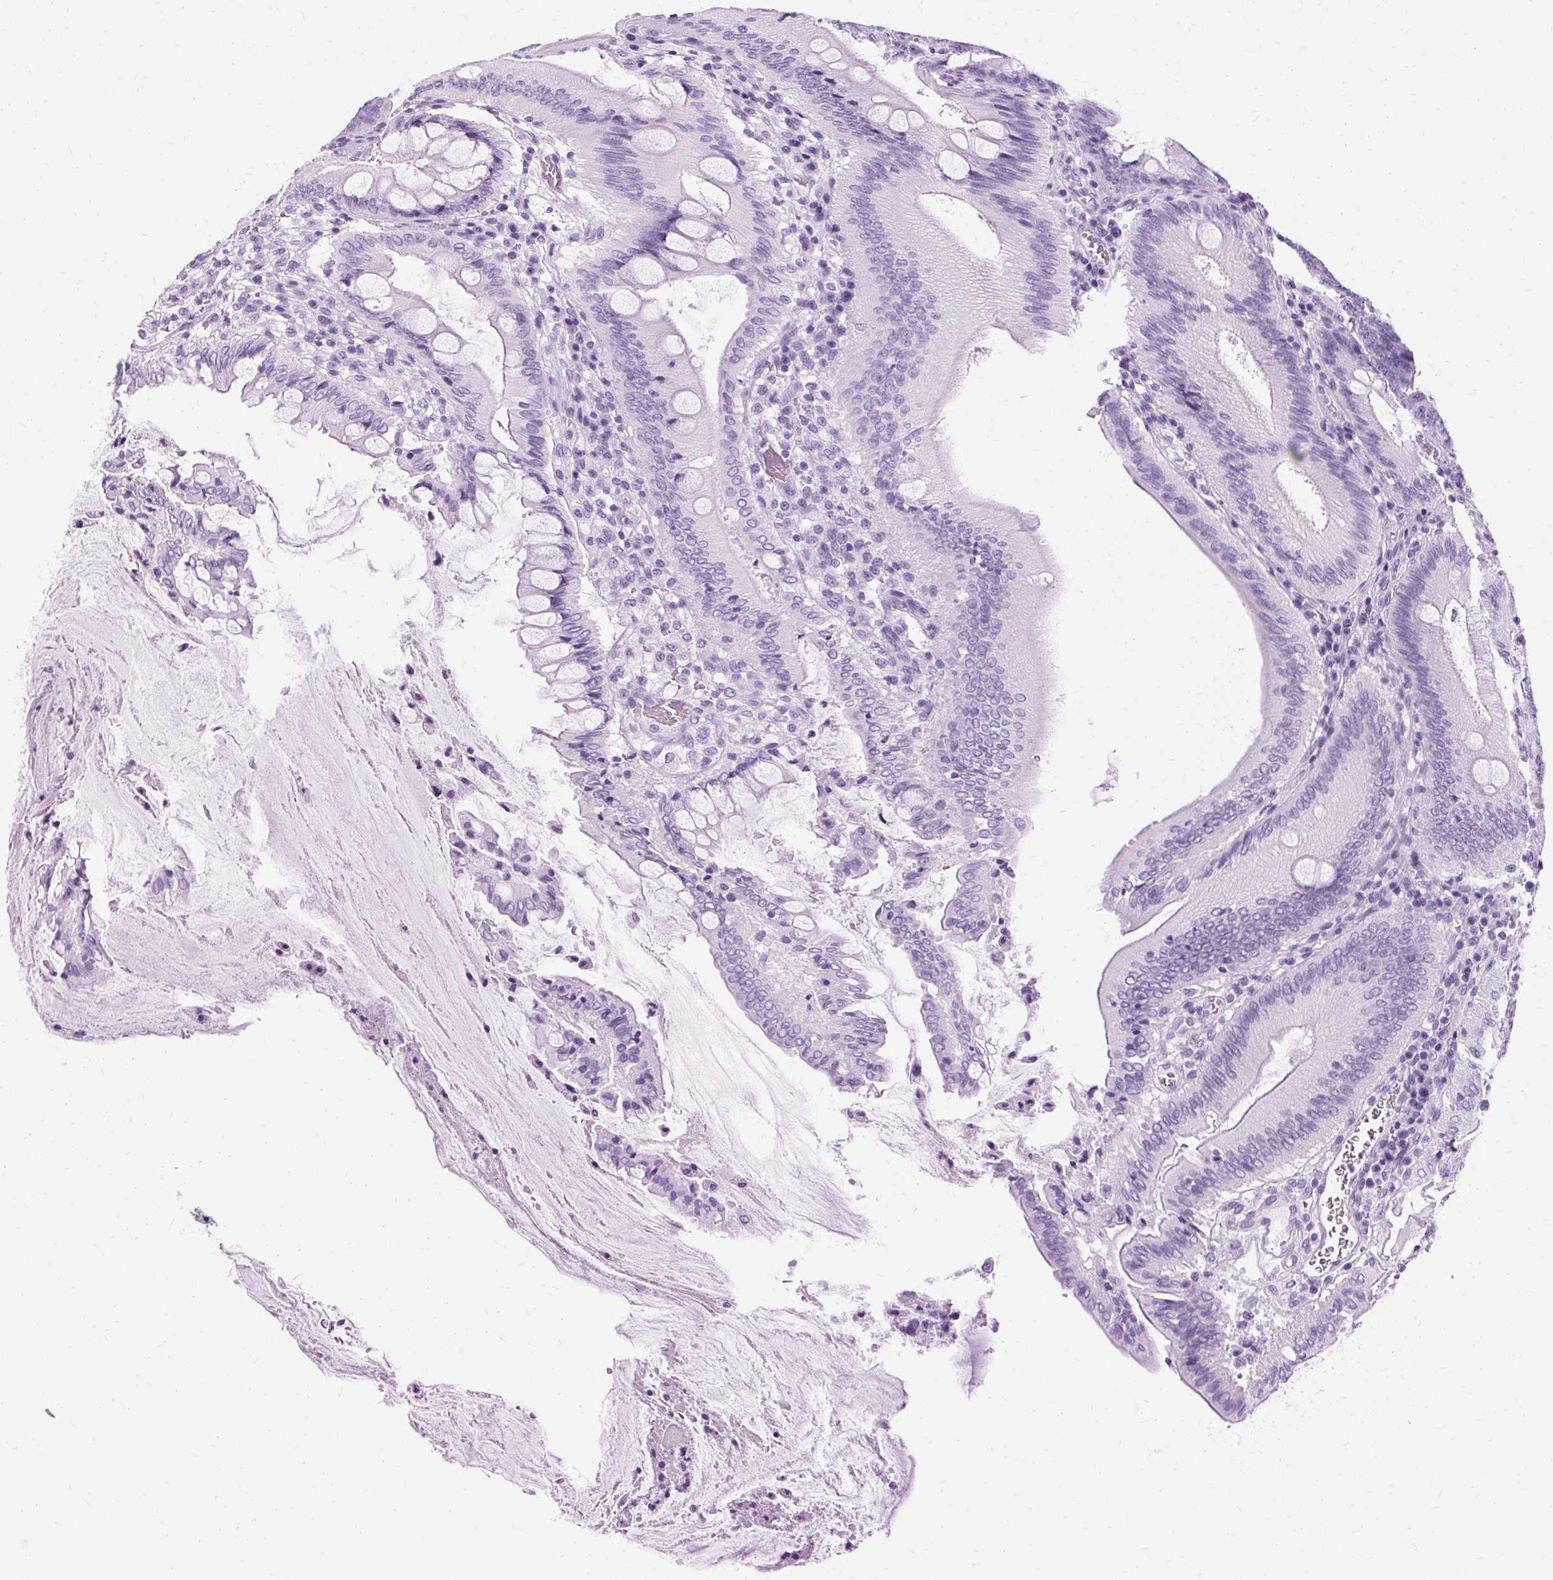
{"staining": {"intensity": "negative", "quantity": "none", "location": "none"}, "tissue": "colorectal cancer", "cell_type": "Tumor cells", "image_type": "cancer", "snomed": [{"axis": "morphology", "description": "Adenocarcinoma, NOS"}, {"axis": "topography", "description": "Colon"}], "caption": "Micrograph shows no significant protein staining in tumor cells of colorectal cancer (adenocarcinoma).", "gene": "RYBP", "patient": {"sex": "male", "age": 62}}